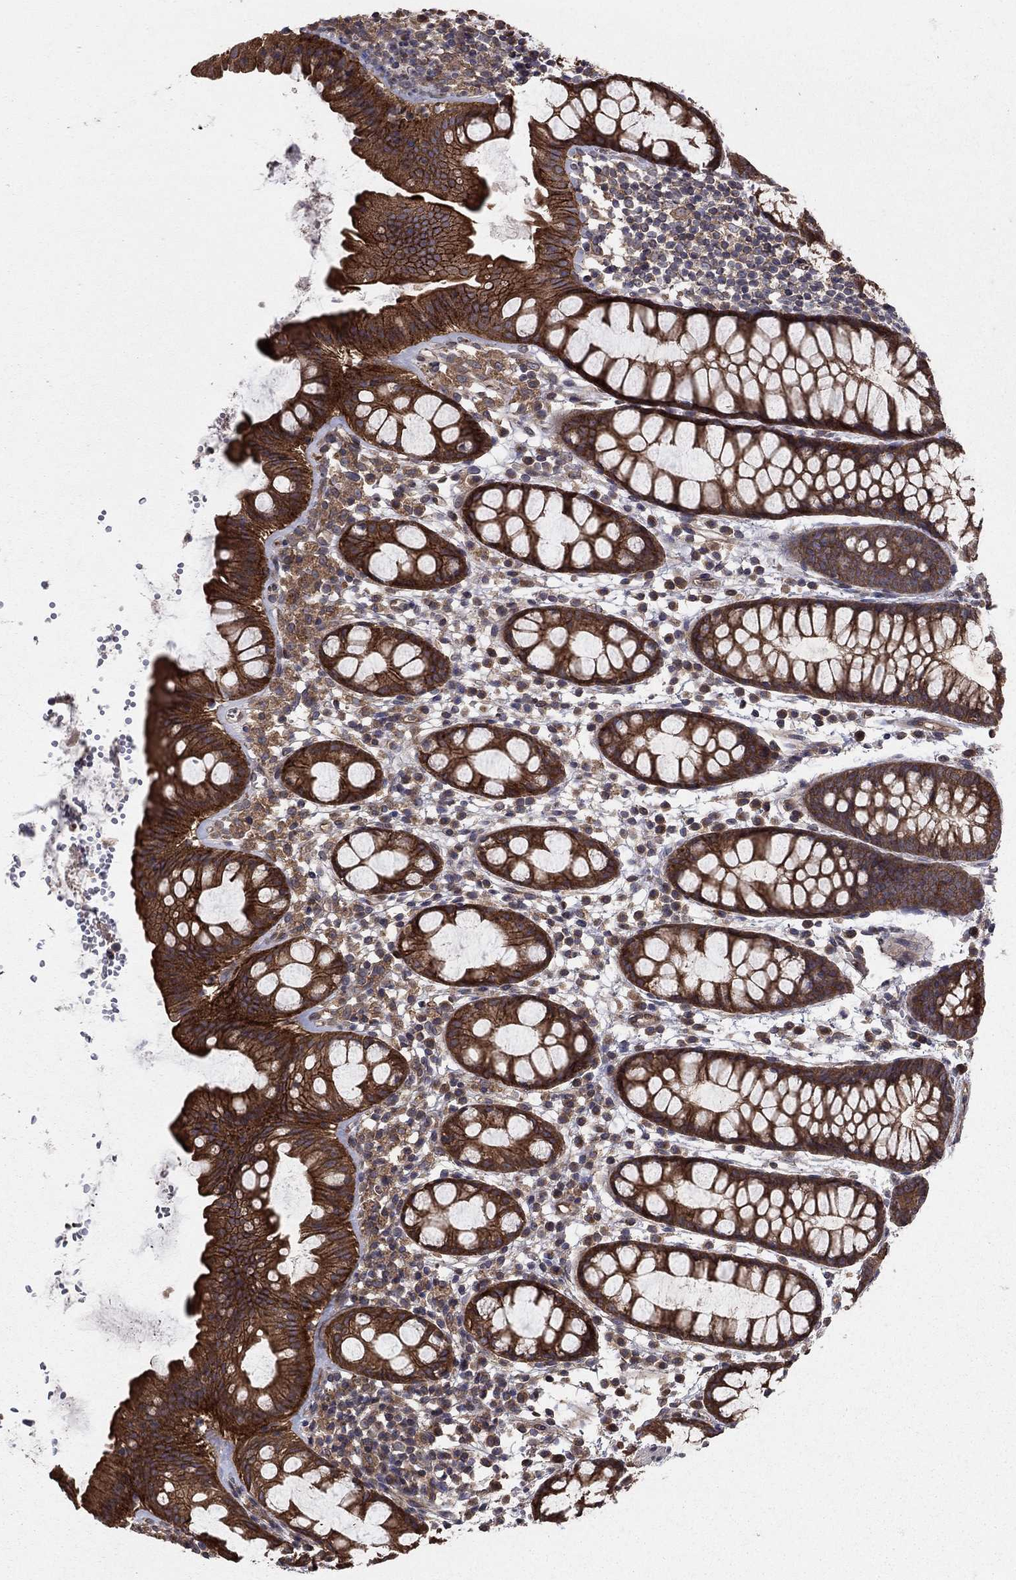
{"staining": {"intensity": "strong", "quantity": ">75%", "location": "cytoplasmic/membranous"}, "tissue": "rectum", "cell_type": "Glandular cells", "image_type": "normal", "snomed": [{"axis": "morphology", "description": "Normal tissue, NOS"}, {"axis": "topography", "description": "Rectum"}], "caption": "Immunohistochemistry (IHC) photomicrograph of normal rectum: rectum stained using immunohistochemistry reveals high levels of strong protein expression localized specifically in the cytoplasmic/membranous of glandular cells, appearing as a cytoplasmic/membranous brown color.", "gene": "BABAM2", "patient": {"sex": "male", "age": 57}}